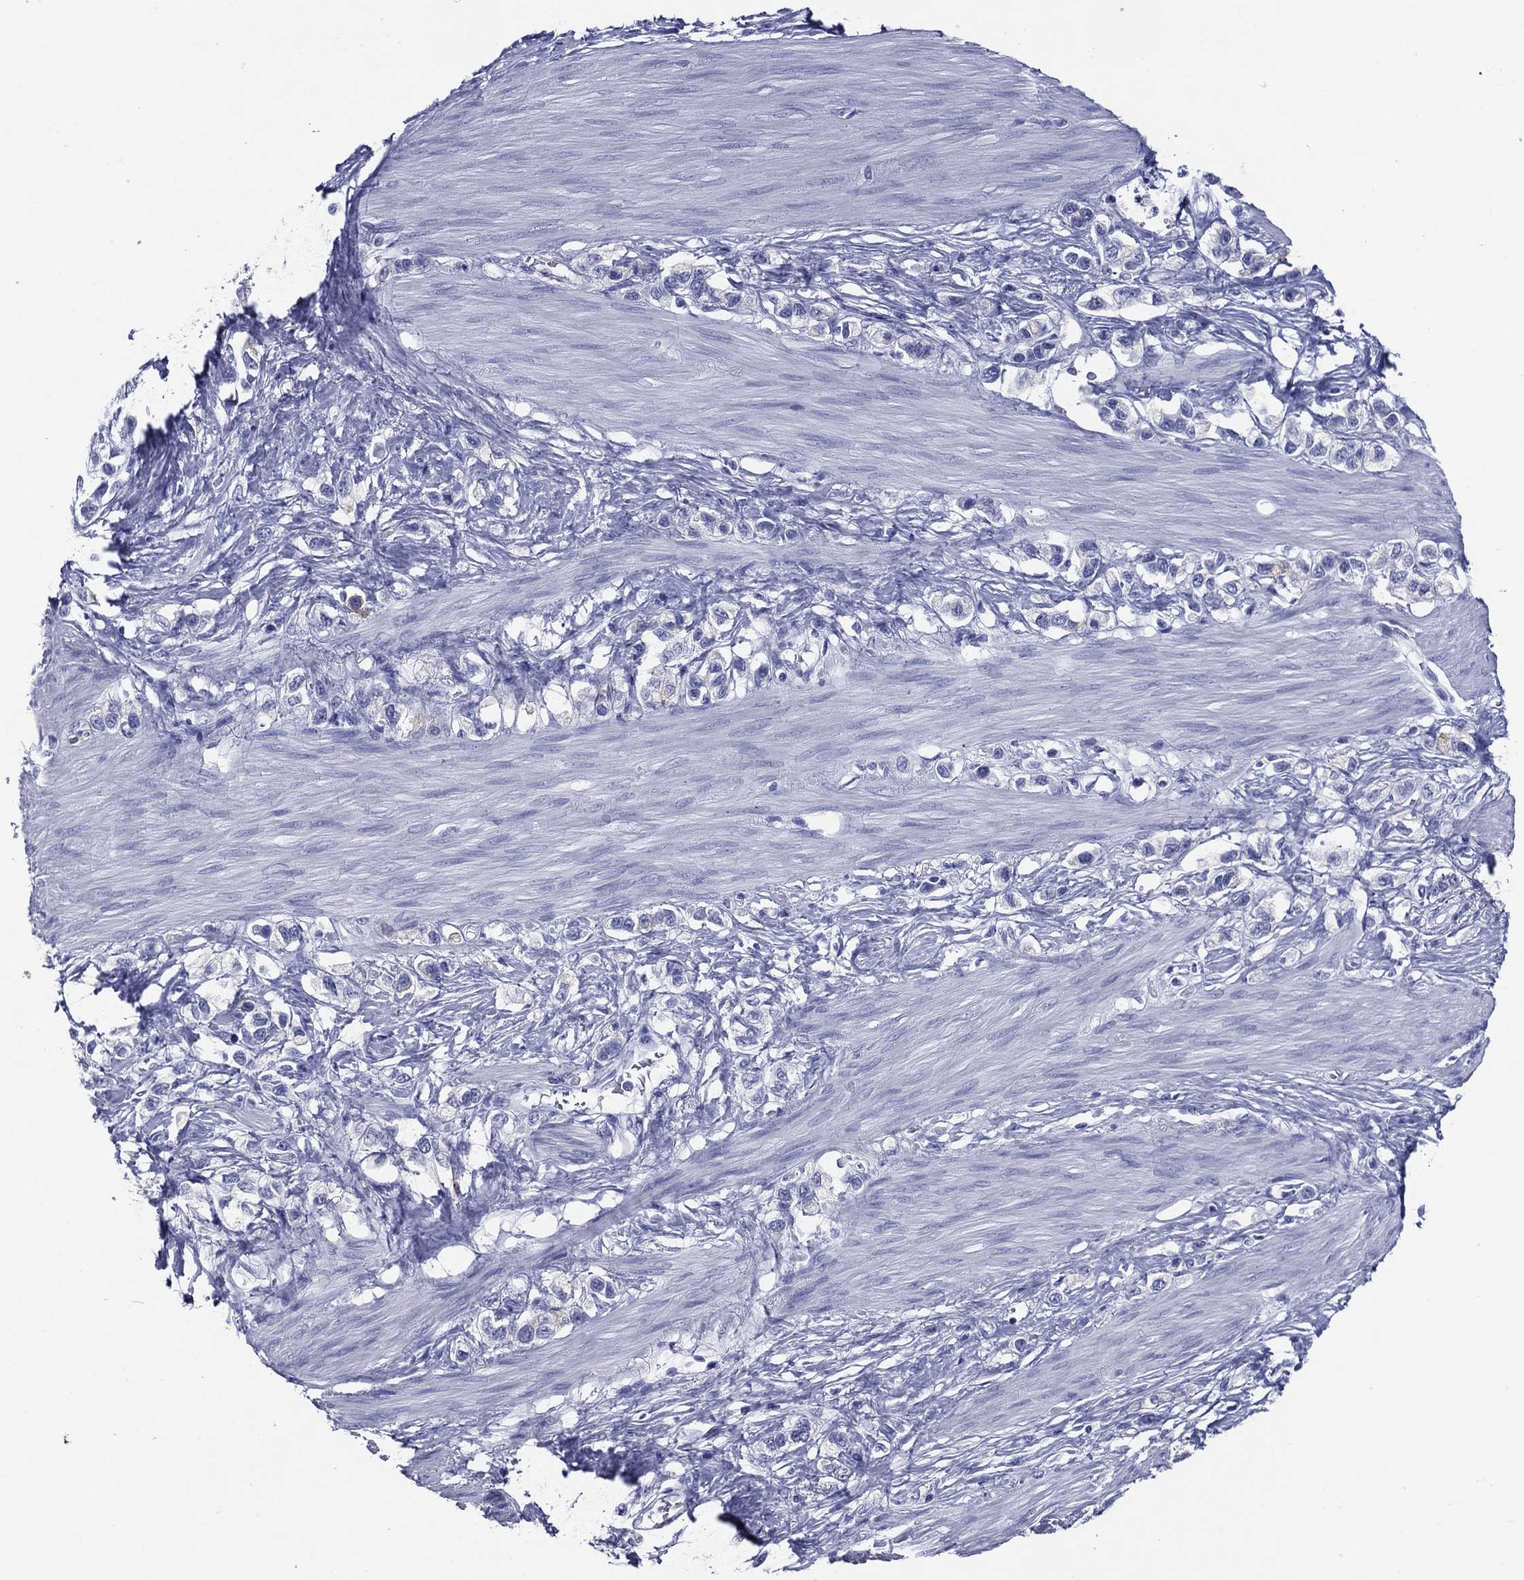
{"staining": {"intensity": "negative", "quantity": "none", "location": "none"}, "tissue": "stomach cancer", "cell_type": "Tumor cells", "image_type": "cancer", "snomed": [{"axis": "morphology", "description": "Normal tissue, NOS"}, {"axis": "morphology", "description": "Adenocarcinoma, NOS"}, {"axis": "morphology", "description": "Adenocarcinoma, High grade"}, {"axis": "topography", "description": "Stomach, upper"}, {"axis": "topography", "description": "Stomach"}], "caption": "An immunohistochemistry (IHC) histopathology image of stomach cancer (high-grade adenocarcinoma) is shown. There is no staining in tumor cells of stomach cancer (high-grade adenocarcinoma). The staining was performed using DAB to visualize the protein expression in brown, while the nuclei were stained in blue with hematoxylin (Magnification: 20x).", "gene": "ACE2", "patient": {"sex": "female", "age": 65}}